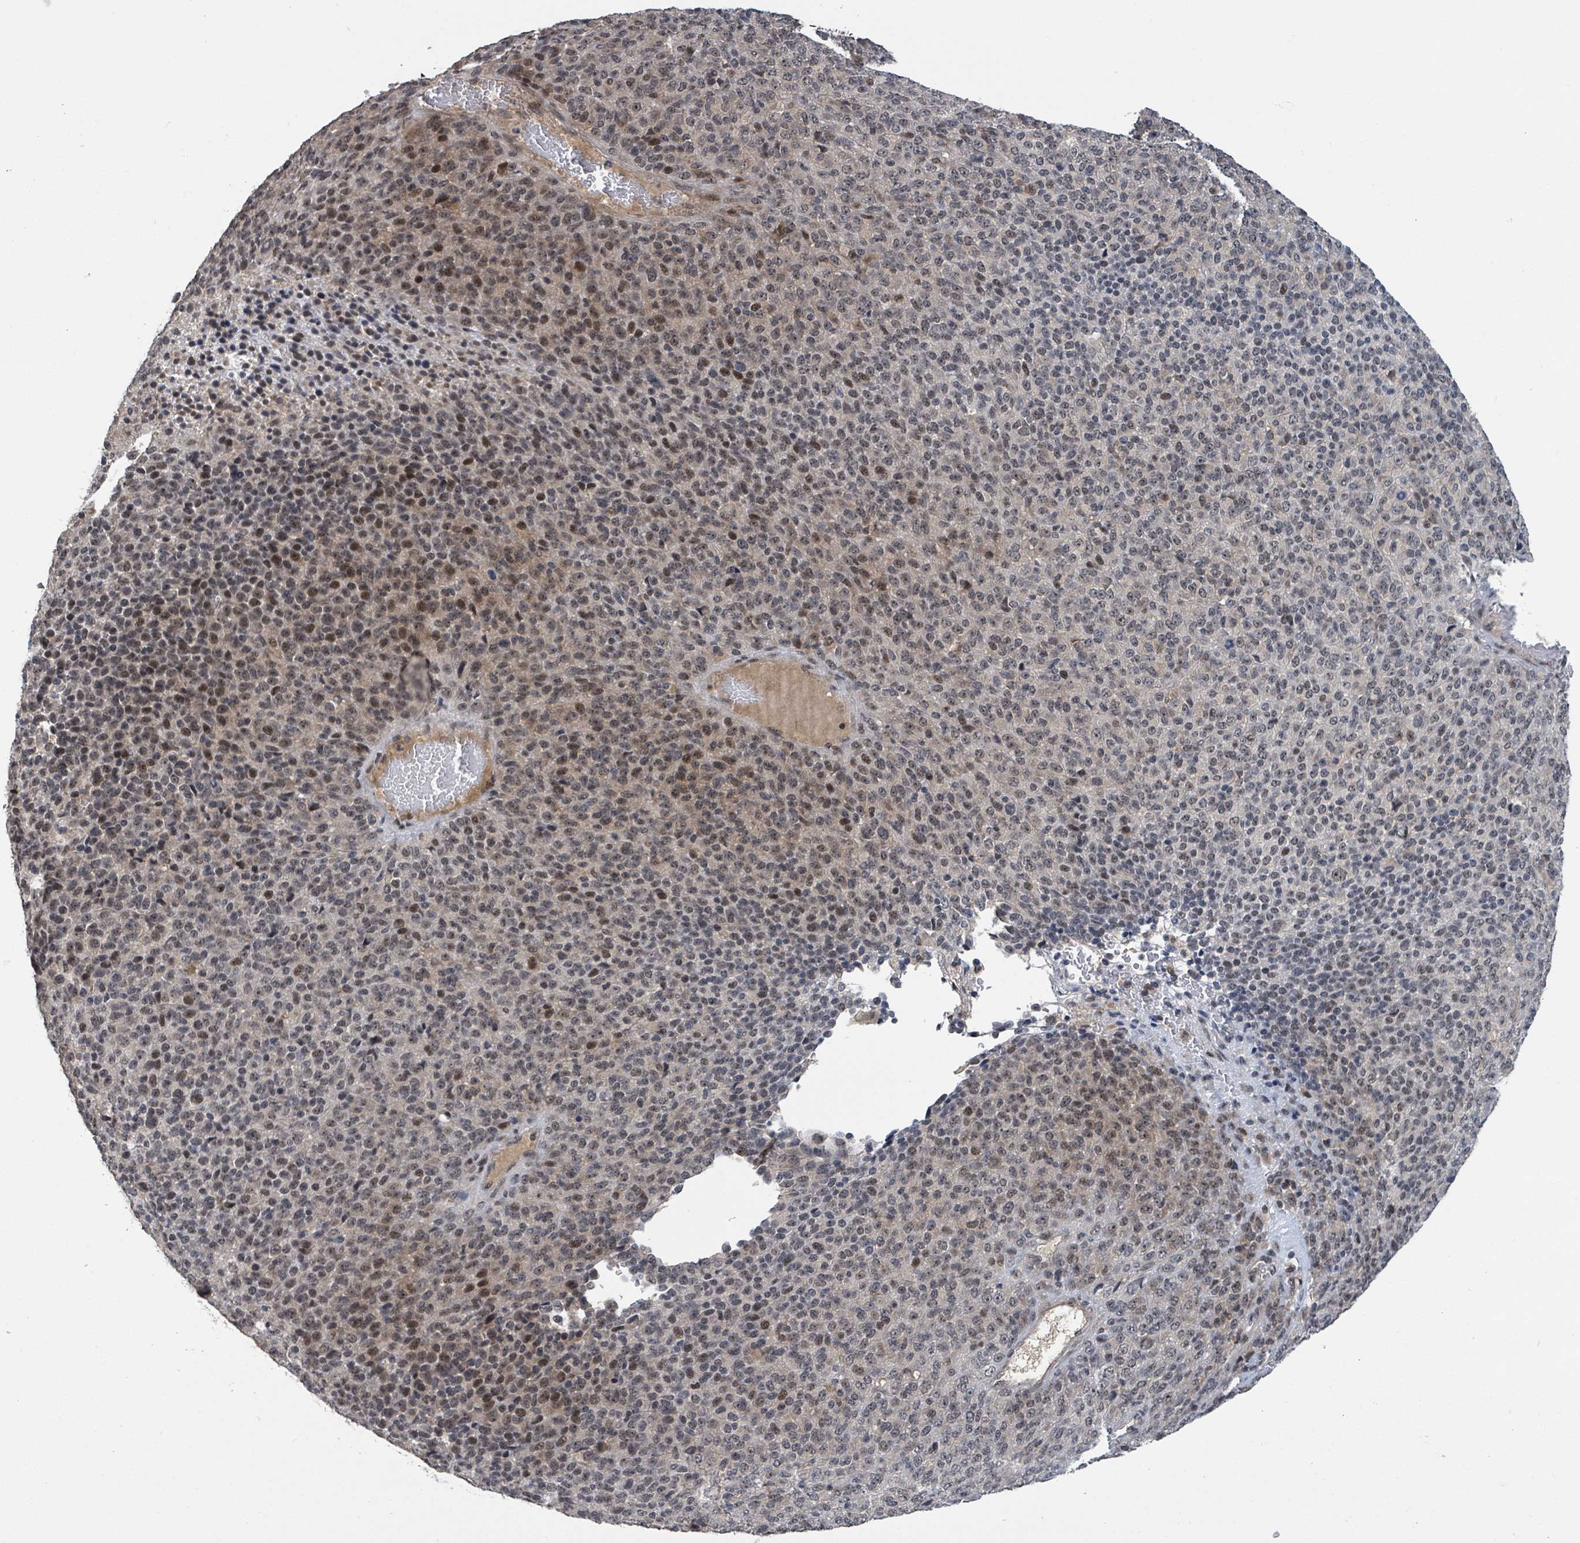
{"staining": {"intensity": "moderate", "quantity": "25%-75%", "location": "nuclear"}, "tissue": "melanoma", "cell_type": "Tumor cells", "image_type": "cancer", "snomed": [{"axis": "morphology", "description": "Malignant melanoma, Metastatic site"}, {"axis": "topography", "description": "Brain"}], "caption": "Immunohistochemical staining of human malignant melanoma (metastatic site) reveals moderate nuclear protein positivity in approximately 25%-75% of tumor cells. (DAB IHC, brown staining for protein, blue staining for nuclei).", "gene": "ZBTB14", "patient": {"sex": "female", "age": 56}}